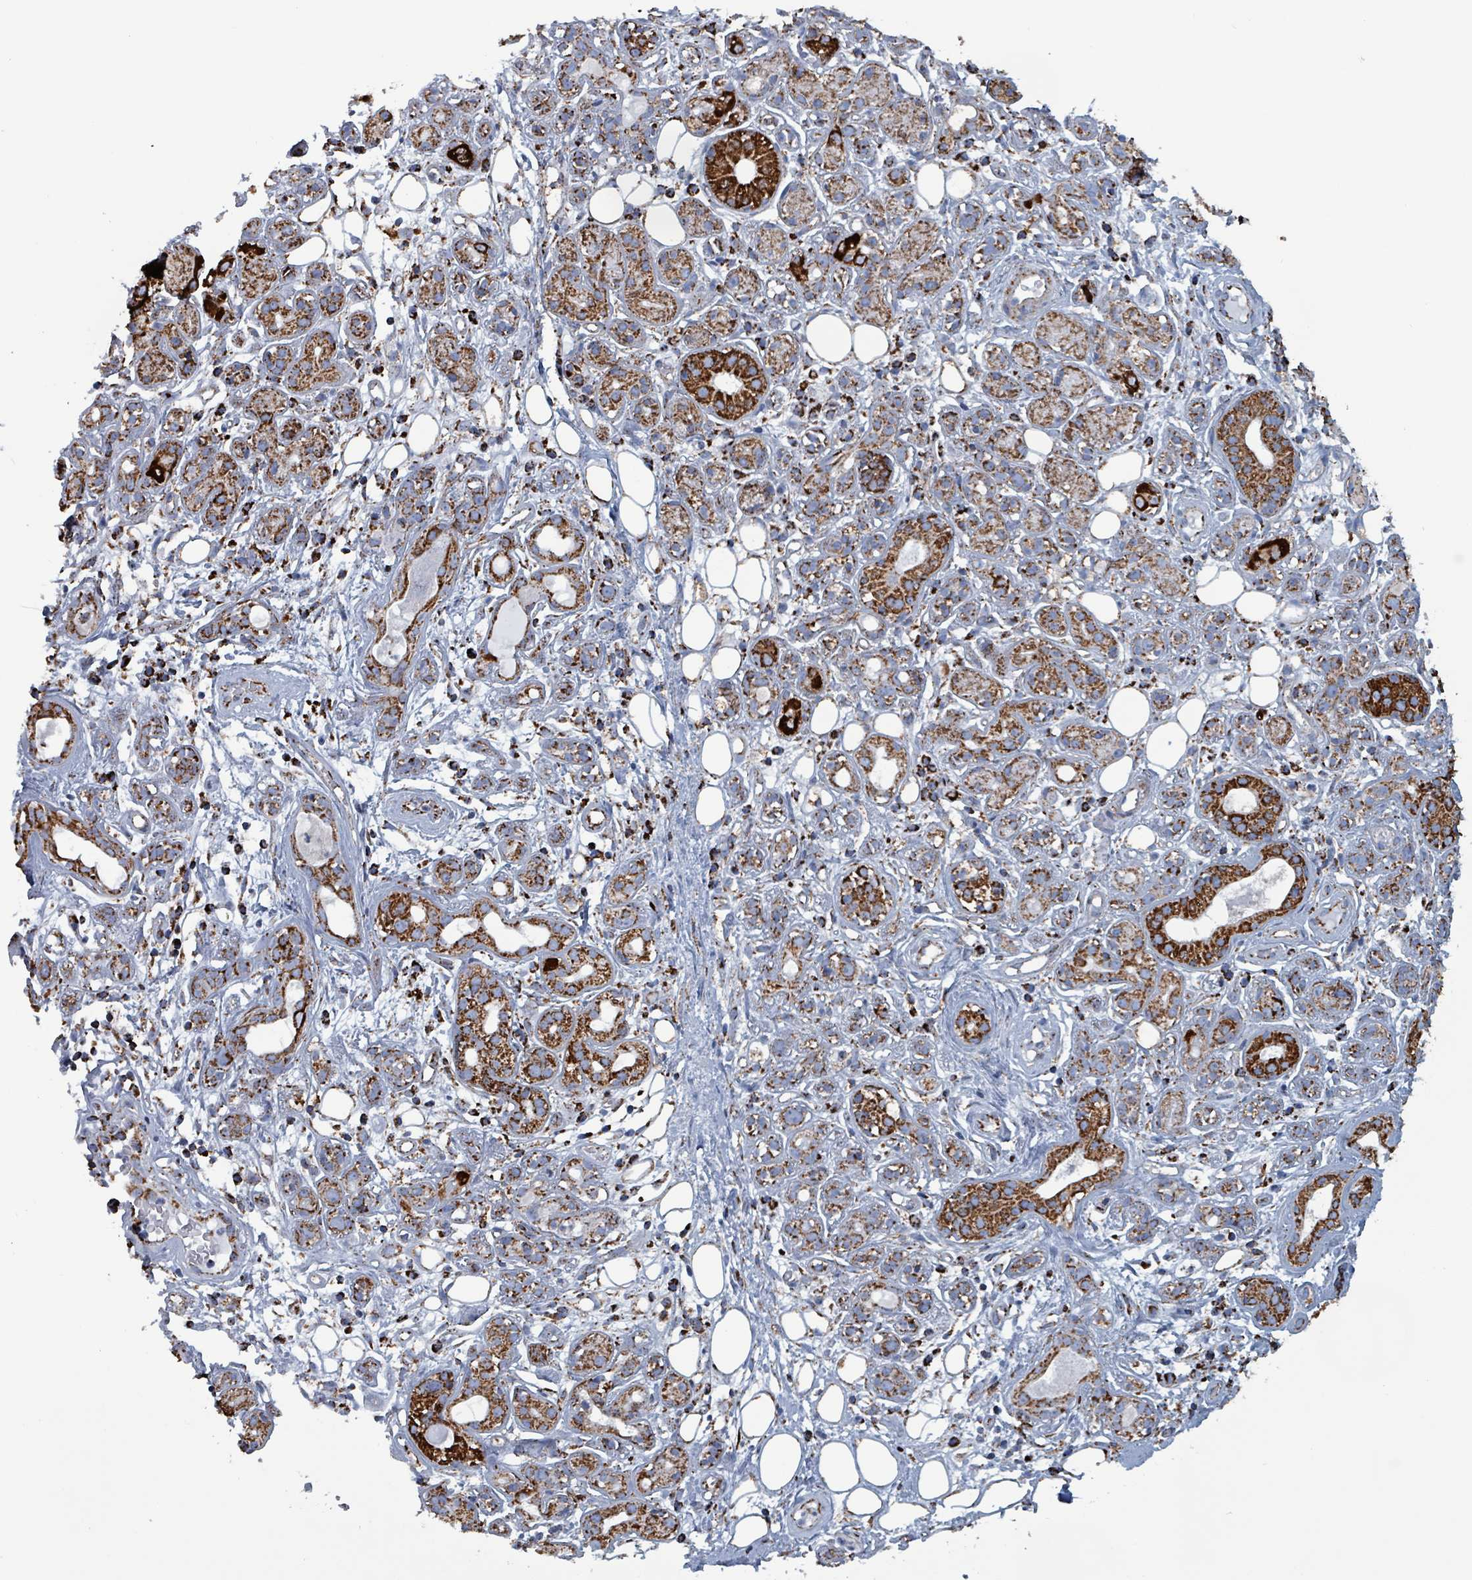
{"staining": {"intensity": "strong", "quantity": ">75%", "location": "cytoplasmic/membranous"}, "tissue": "salivary gland", "cell_type": "Glandular cells", "image_type": "normal", "snomed": [{"axis": "morphology", "description": "Normal tissue, NOS"}, {"axis": "topography", "description": "Salivary gland"}], "caption": "DAB (3,3'-diaminobenzidine) immunohistochemical staining of unremarkable human salivary gland exhibits strong cytoplasmic/membranous protein positivity in approximately >75% of glandular cells.", "gene": "IDH3B", "patient": {"sex": "male", "age": 54}}